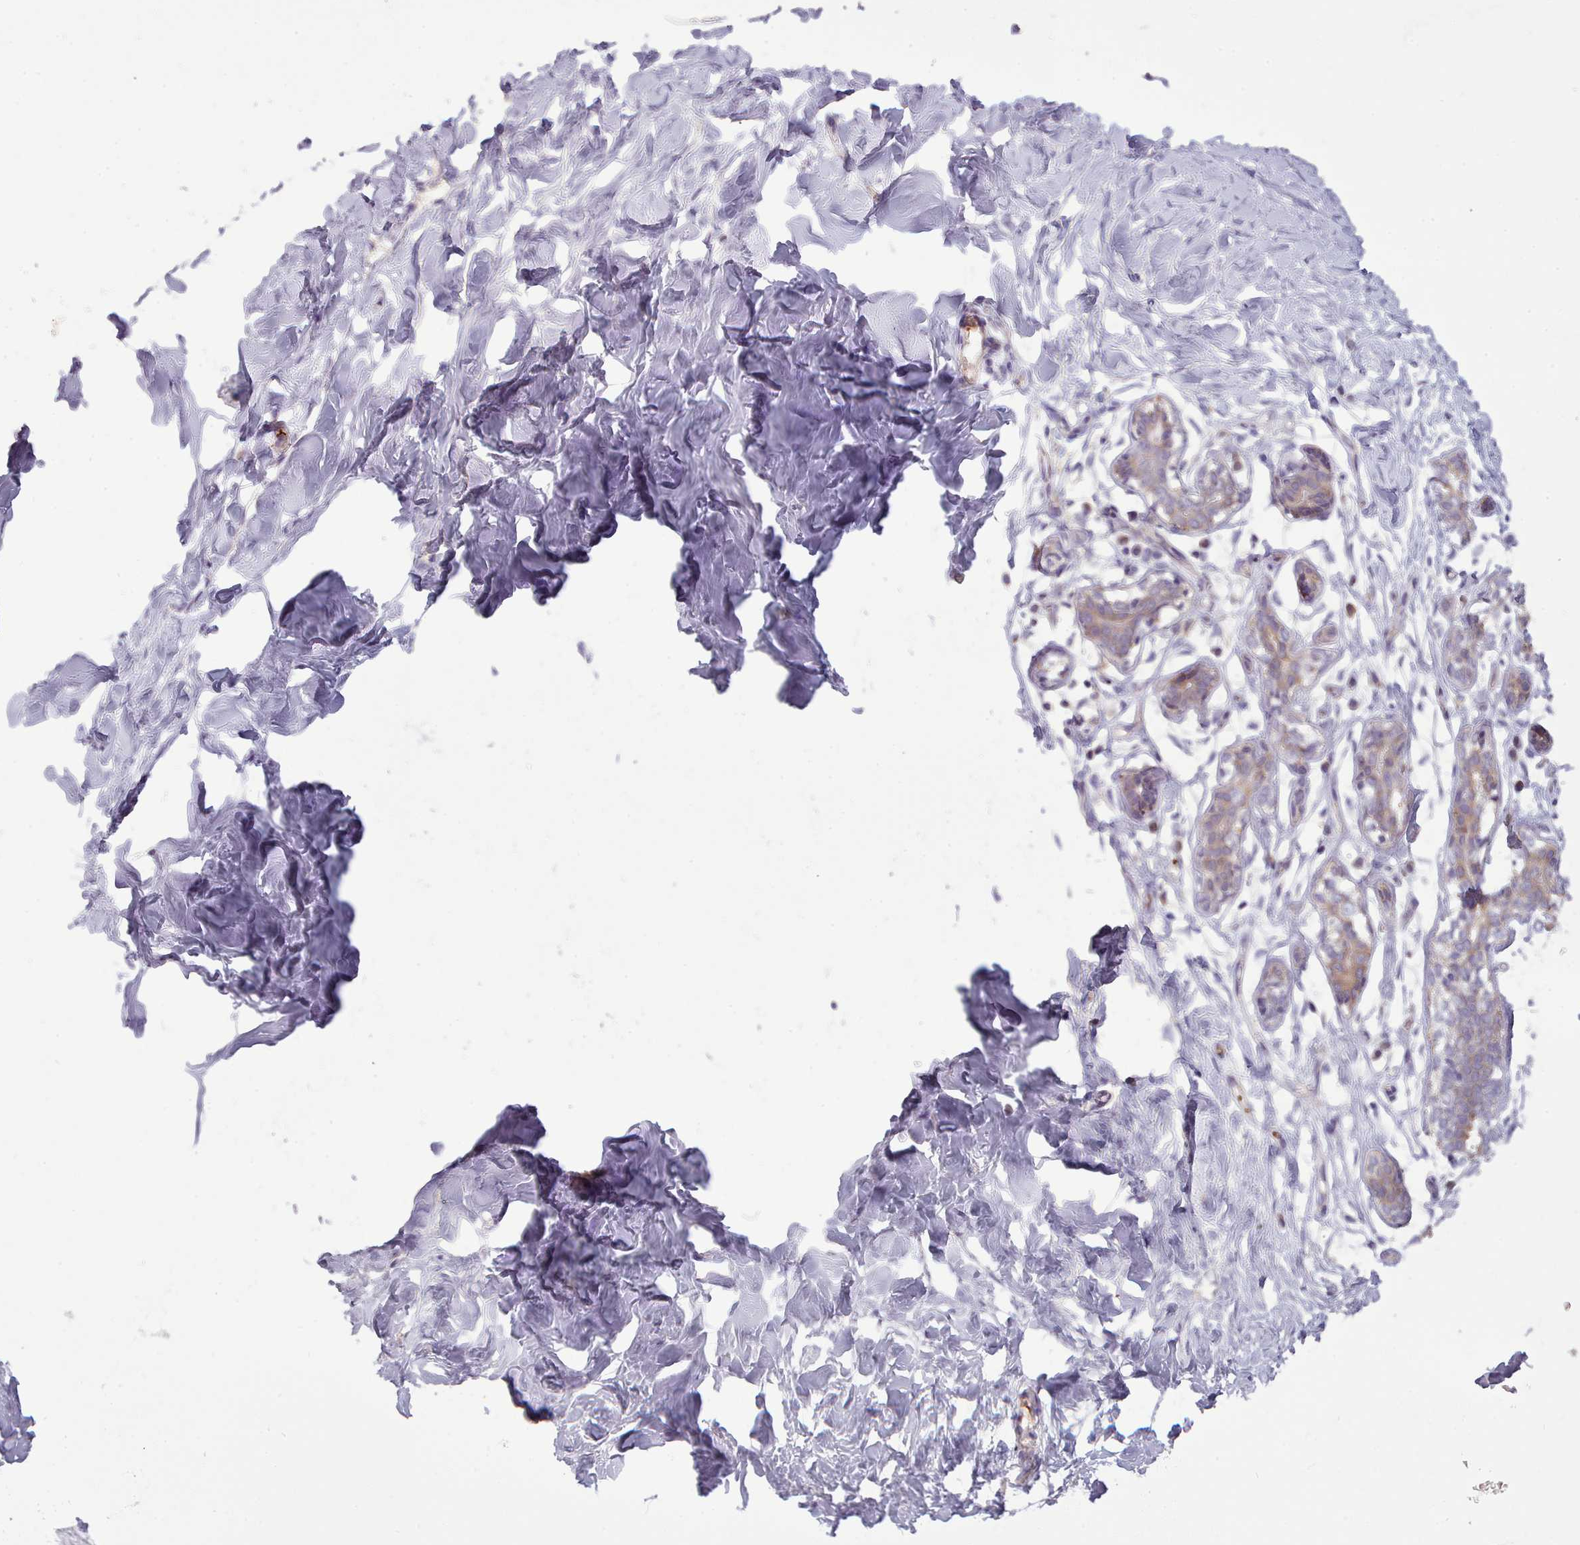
{"staining": {"intensity": "negative", "quantity": "none", "location": "none"}, "tissue": "breast", "cell_type": "Adipocytes", "image_type": "normal", "snomed": [{"axis": "morphology", "description": "Normal tissue, NOS"}, {"axis": "topography", "description": "Breast"}], "caption": "Histopathology image shows no significant protein expression in adipocytes of normal breast.", "gene": "NDST2", "patient": {"sex": "female", "age": 27}}